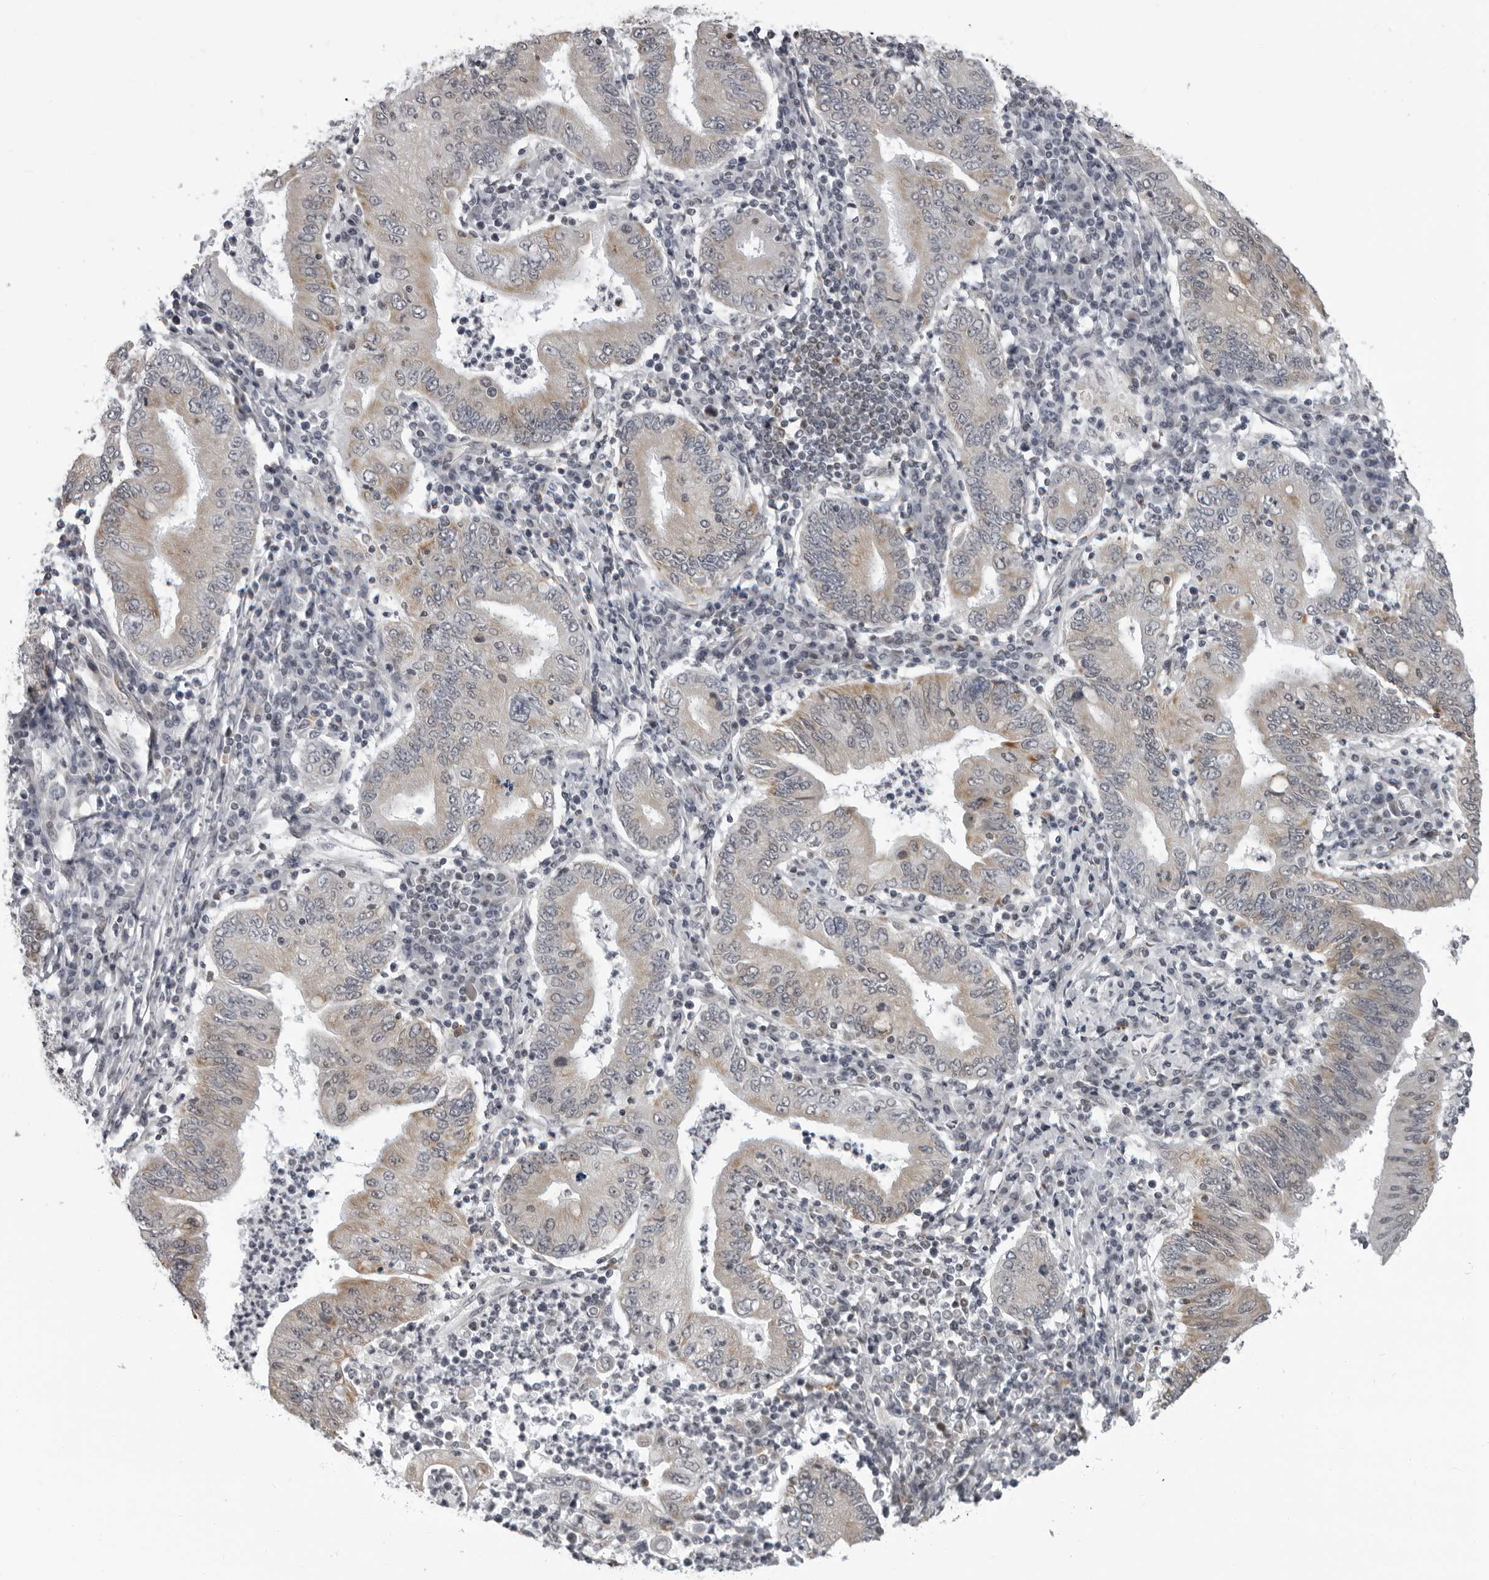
{"staining": {"intensity": "weak", "quantity": "25%-75%", "location": "cytoplasmic/membranous"}, "tissue": "stomach cancer", "cell_type": "Tumor cells", "image_type": "cancer", "snomed": [{"axis": "morphology", "description": "Normal tissue, NOS"}, {"axis": "morphology", "description": "Adenocarcinoma, NOS"}, {"axis": "topography", "description": "Esophagus"}, {"axis": "topography", "description": "Stomach, upper"}, {"axis": "topography", "description": "Peripheral nerve tissue"}], "caption": "Immunohistochemical staining of human adenocarcinoma (stomach) displays low levels of weak cytoplasmic/membranous protein staining in about 25%-75% of tumor cells.", "gene": "RTCA", "patient": {"sex": "male", "age": 62}}